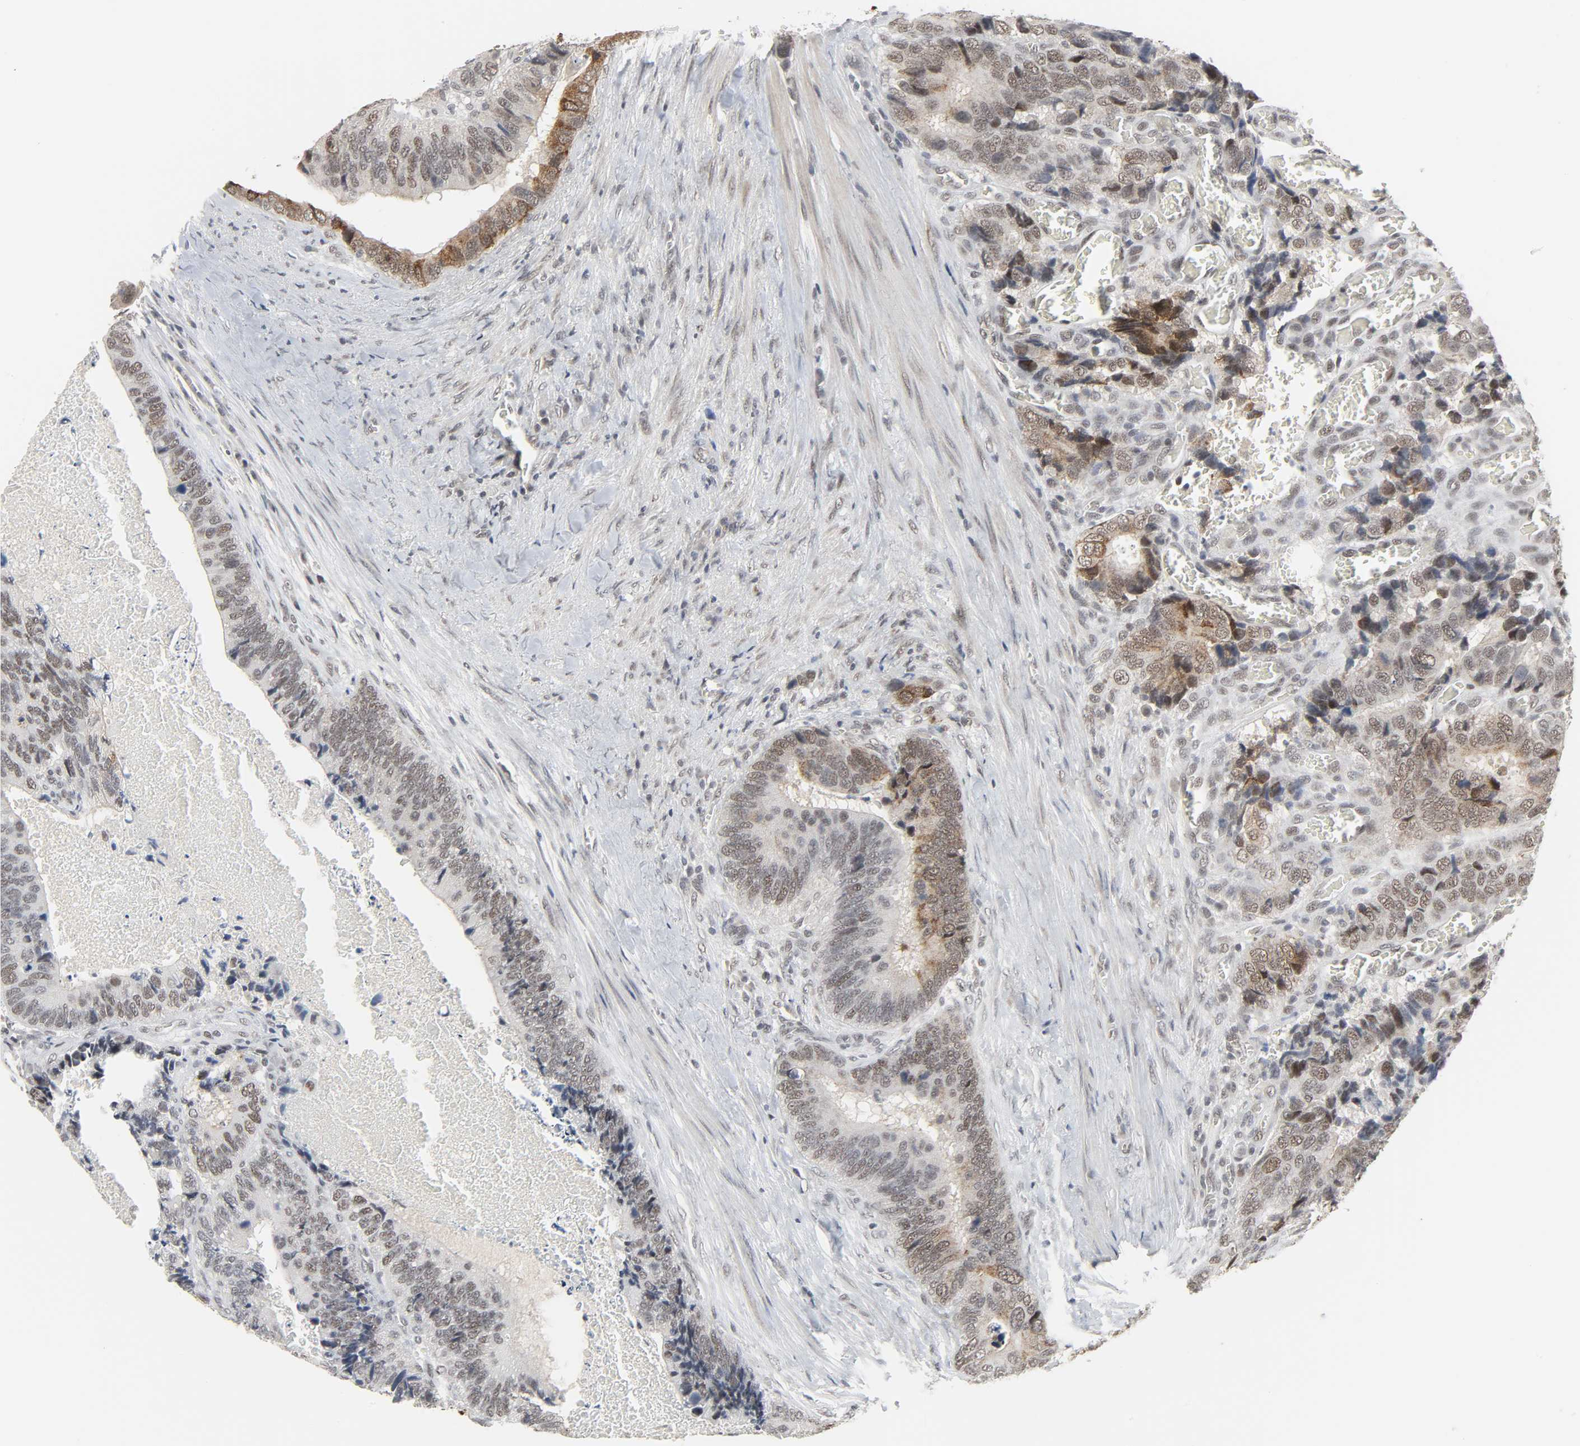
{"staining": {"intensity": "moderate", "quantity": "<25%", "location": "cytoplasmic/membranous"}, "tissue": "colorectal cancer", "cell_type": "Tumor cells", "image_type": "cancer", "snomed": [{"axis": "morphology", "description": "Adenocarcinoma, NOS"}, {"axis": "topography", "description": "Colon"}], "caption": "Immunohistochemistry (IHC) histopathology image of neoplastic tissue: human colorectal adenocarcinoma stained using IHC reveals low levels of moderate protein expression localized specifically in the cytoplasmic/membranous of tumor cells, appearing as a cytoplasmic/membranous brown color.", "gene": "MUC1", "patient": {"sex": "male", "age": 72}}